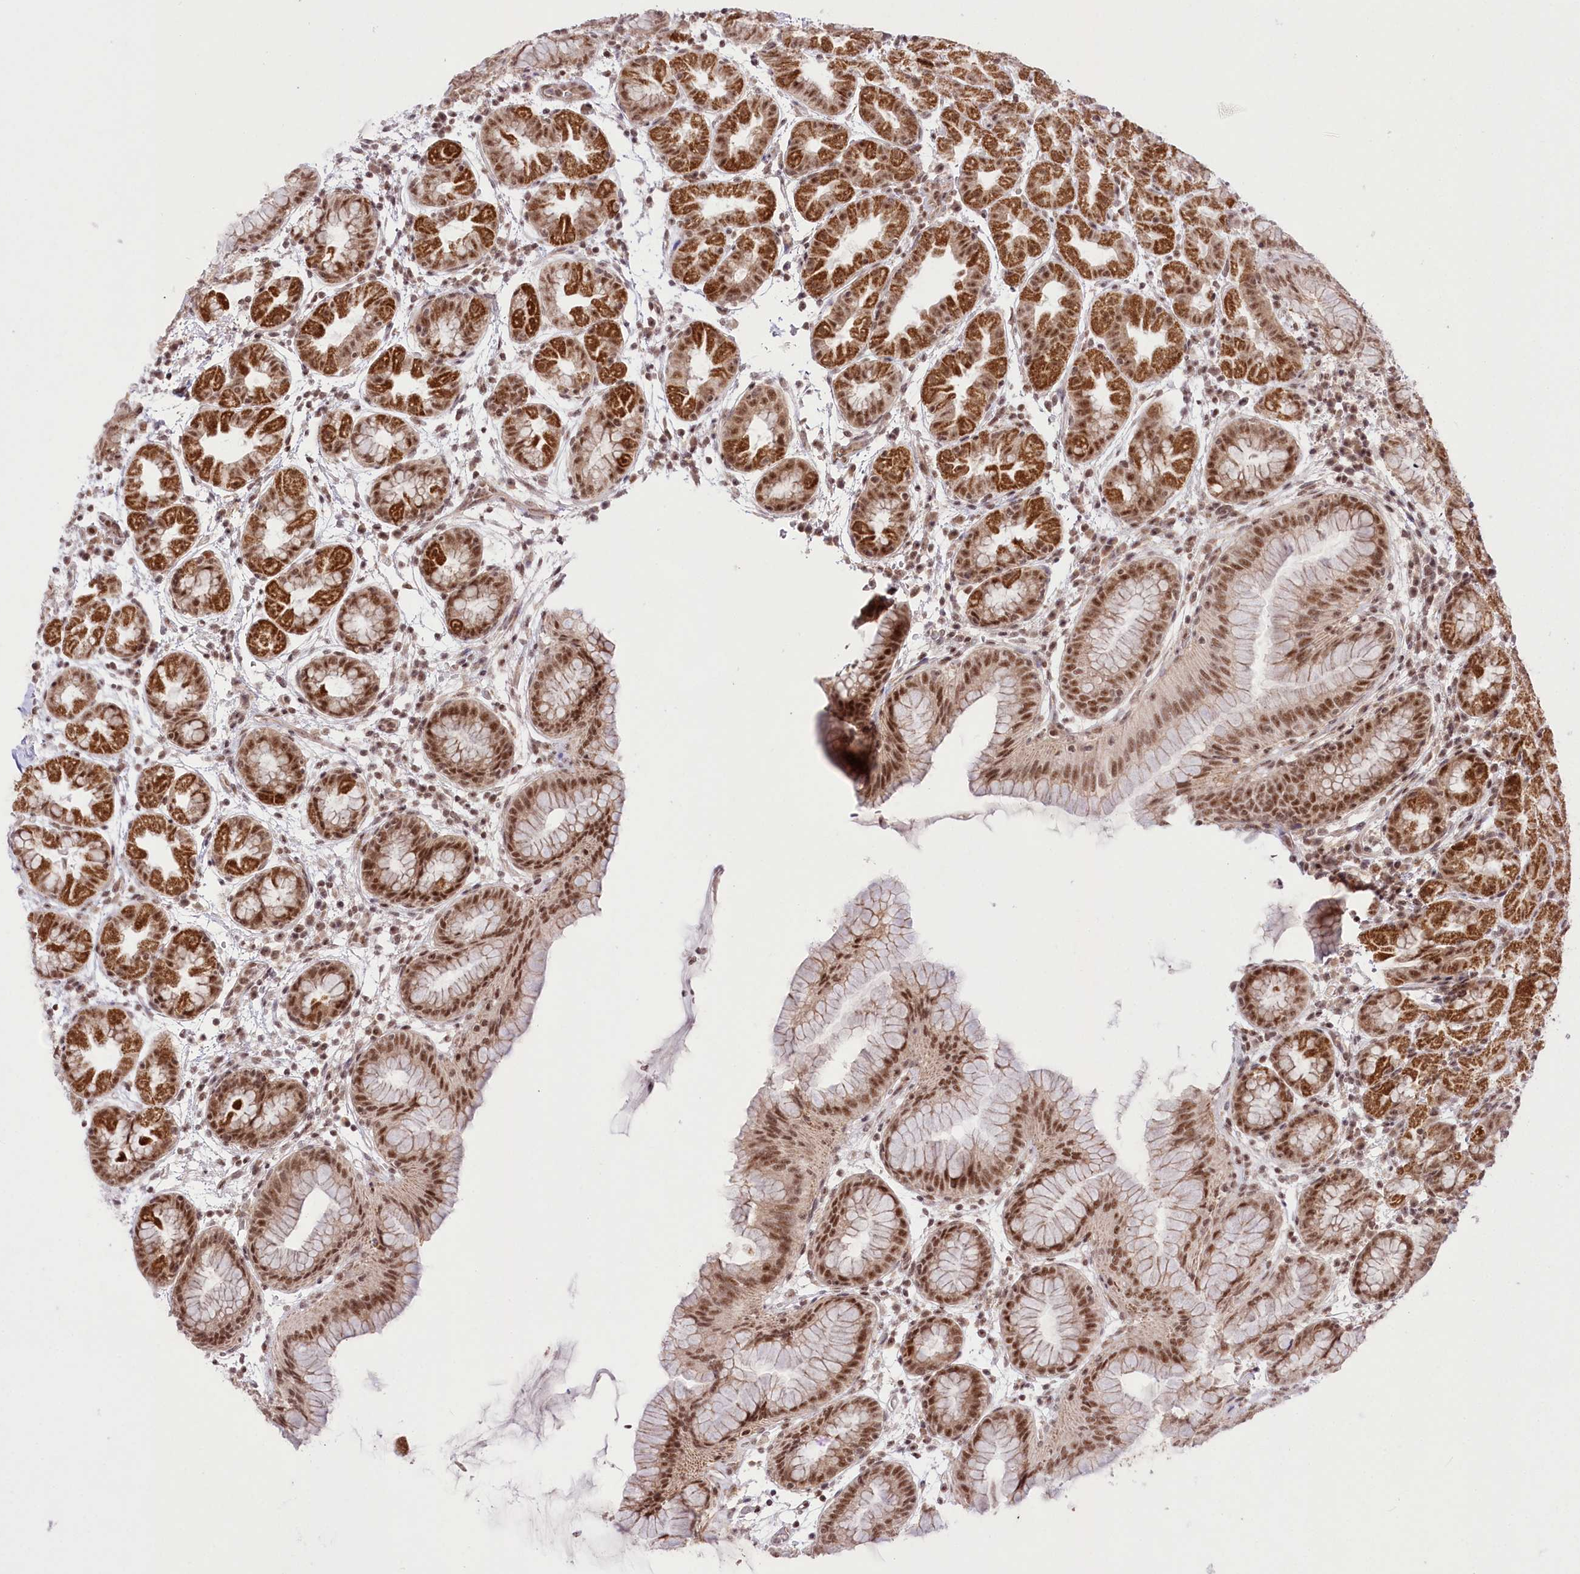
{"staining": {"intensity": "strong", "quantity": ">75%", "location": "cytoplasmic/membranous,nuclear"}, "tissue": "stomach", "cell_type": "Glandular cells", "image_type": "normal", "snomed": [{"axis": "morphology", "description": "Normal tissue, NOS"}, {"axis": "topography", "description": "Stomach"}], "caption": "Glandular cells exhibit high levels of strong cytoplasmic/membranous,nuclear staining in about >75% of cells in unremarkable stomach.", "gene": "ZMAT2", "patient": {"sex": "female", "age": 79}}